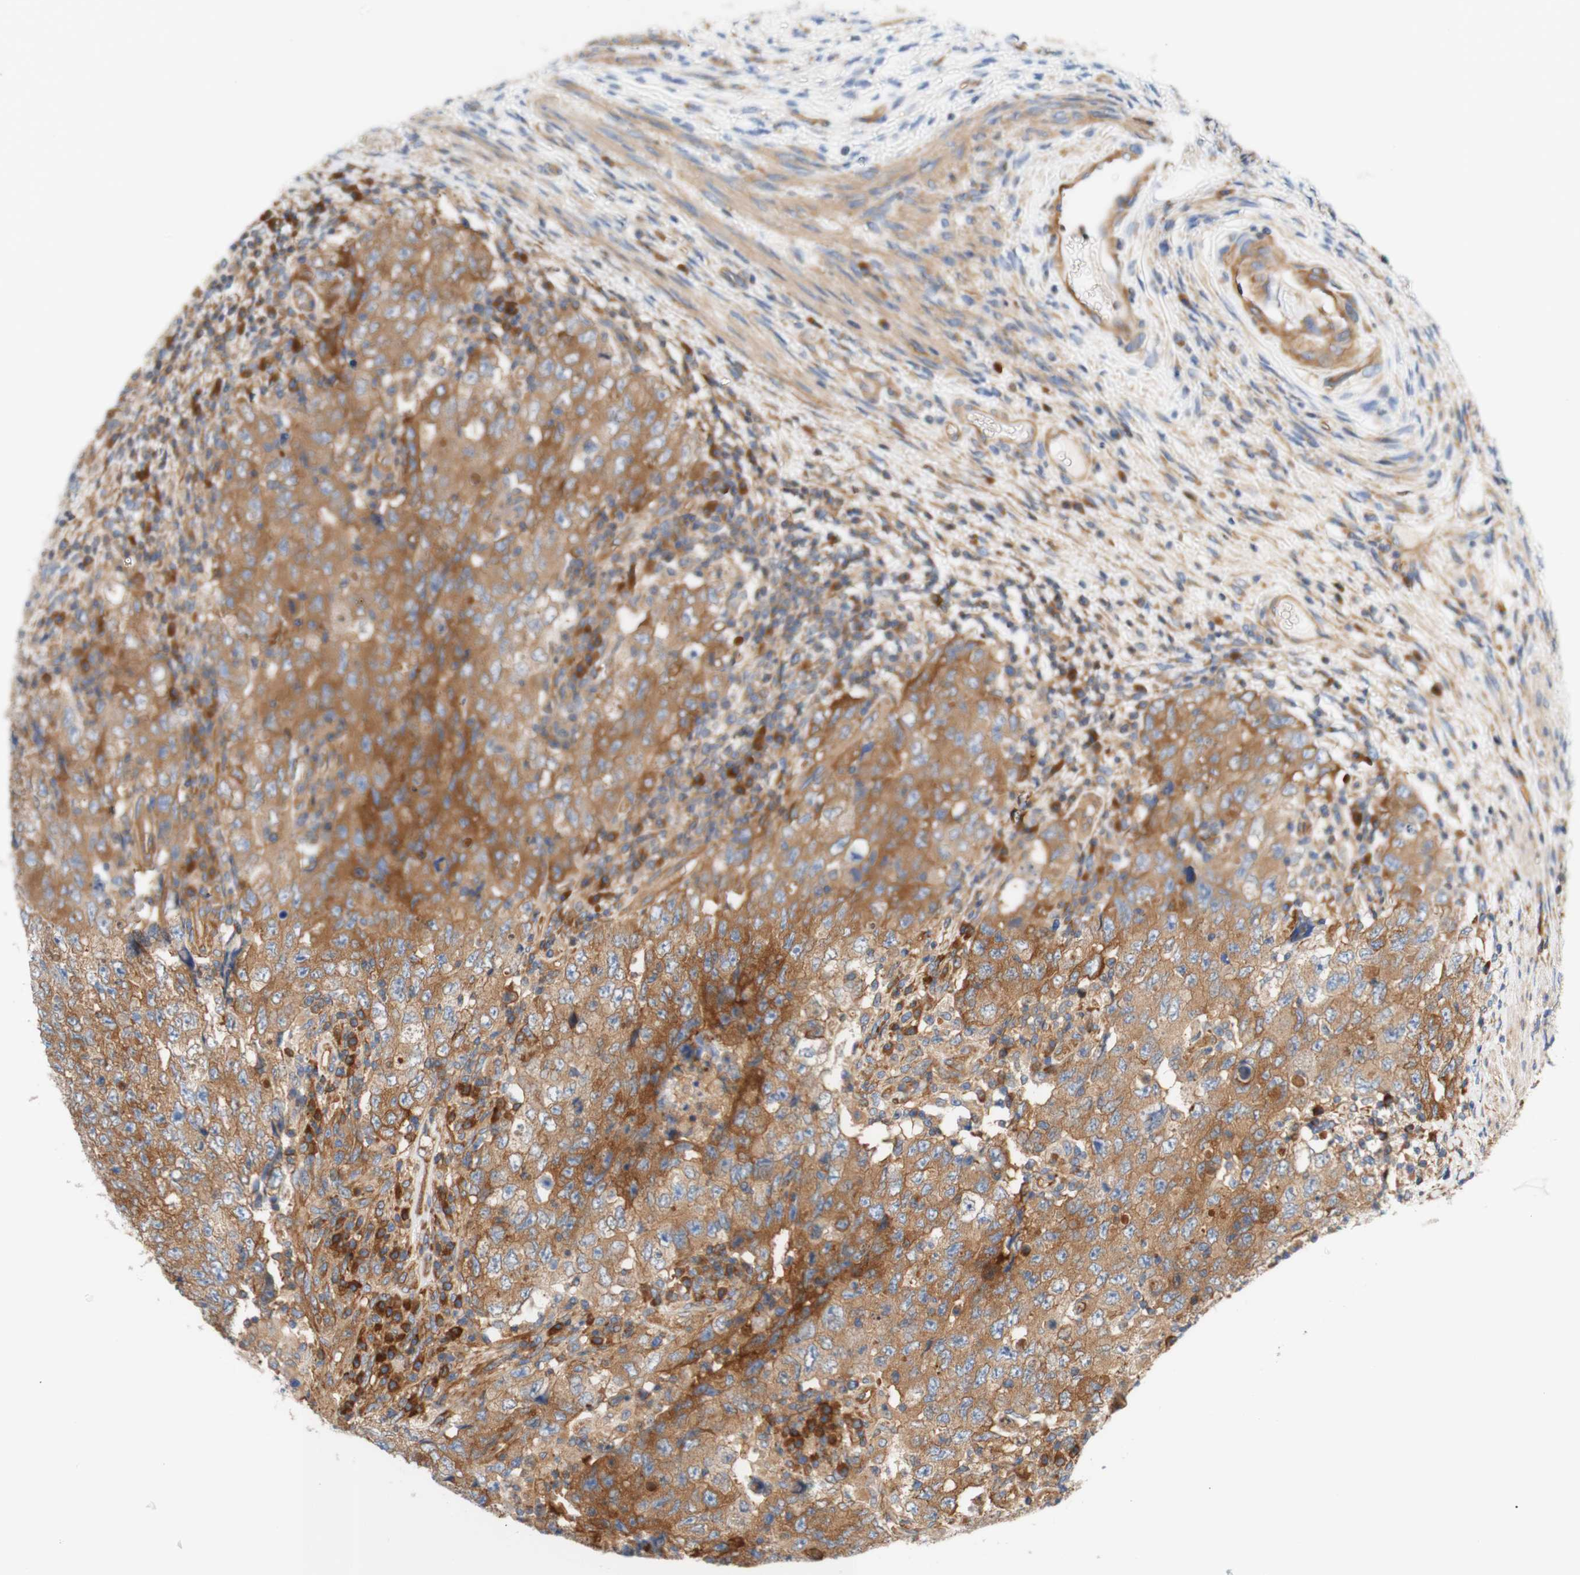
{"staining": {"intensity": "moderate", "quantity": ">75%", "location": "cytoplasmic/membranous"}, "tissue": "testis cancer", "cell_type": "Tumor cells", "image_type": "cancer", "snomed": [{"axis": "morphology", "description": "Carcinoma, Embryonal, NOS"}, {"axis": "topography", "description": "Testis"}], "caption": "Protein analysis of testis cancer tissue shows moderate cytoplasmic/membranous positivity in approximately >75% of tumor cells.", "gene": "STOM", "patient": {"sex": "male", "age": 26}}